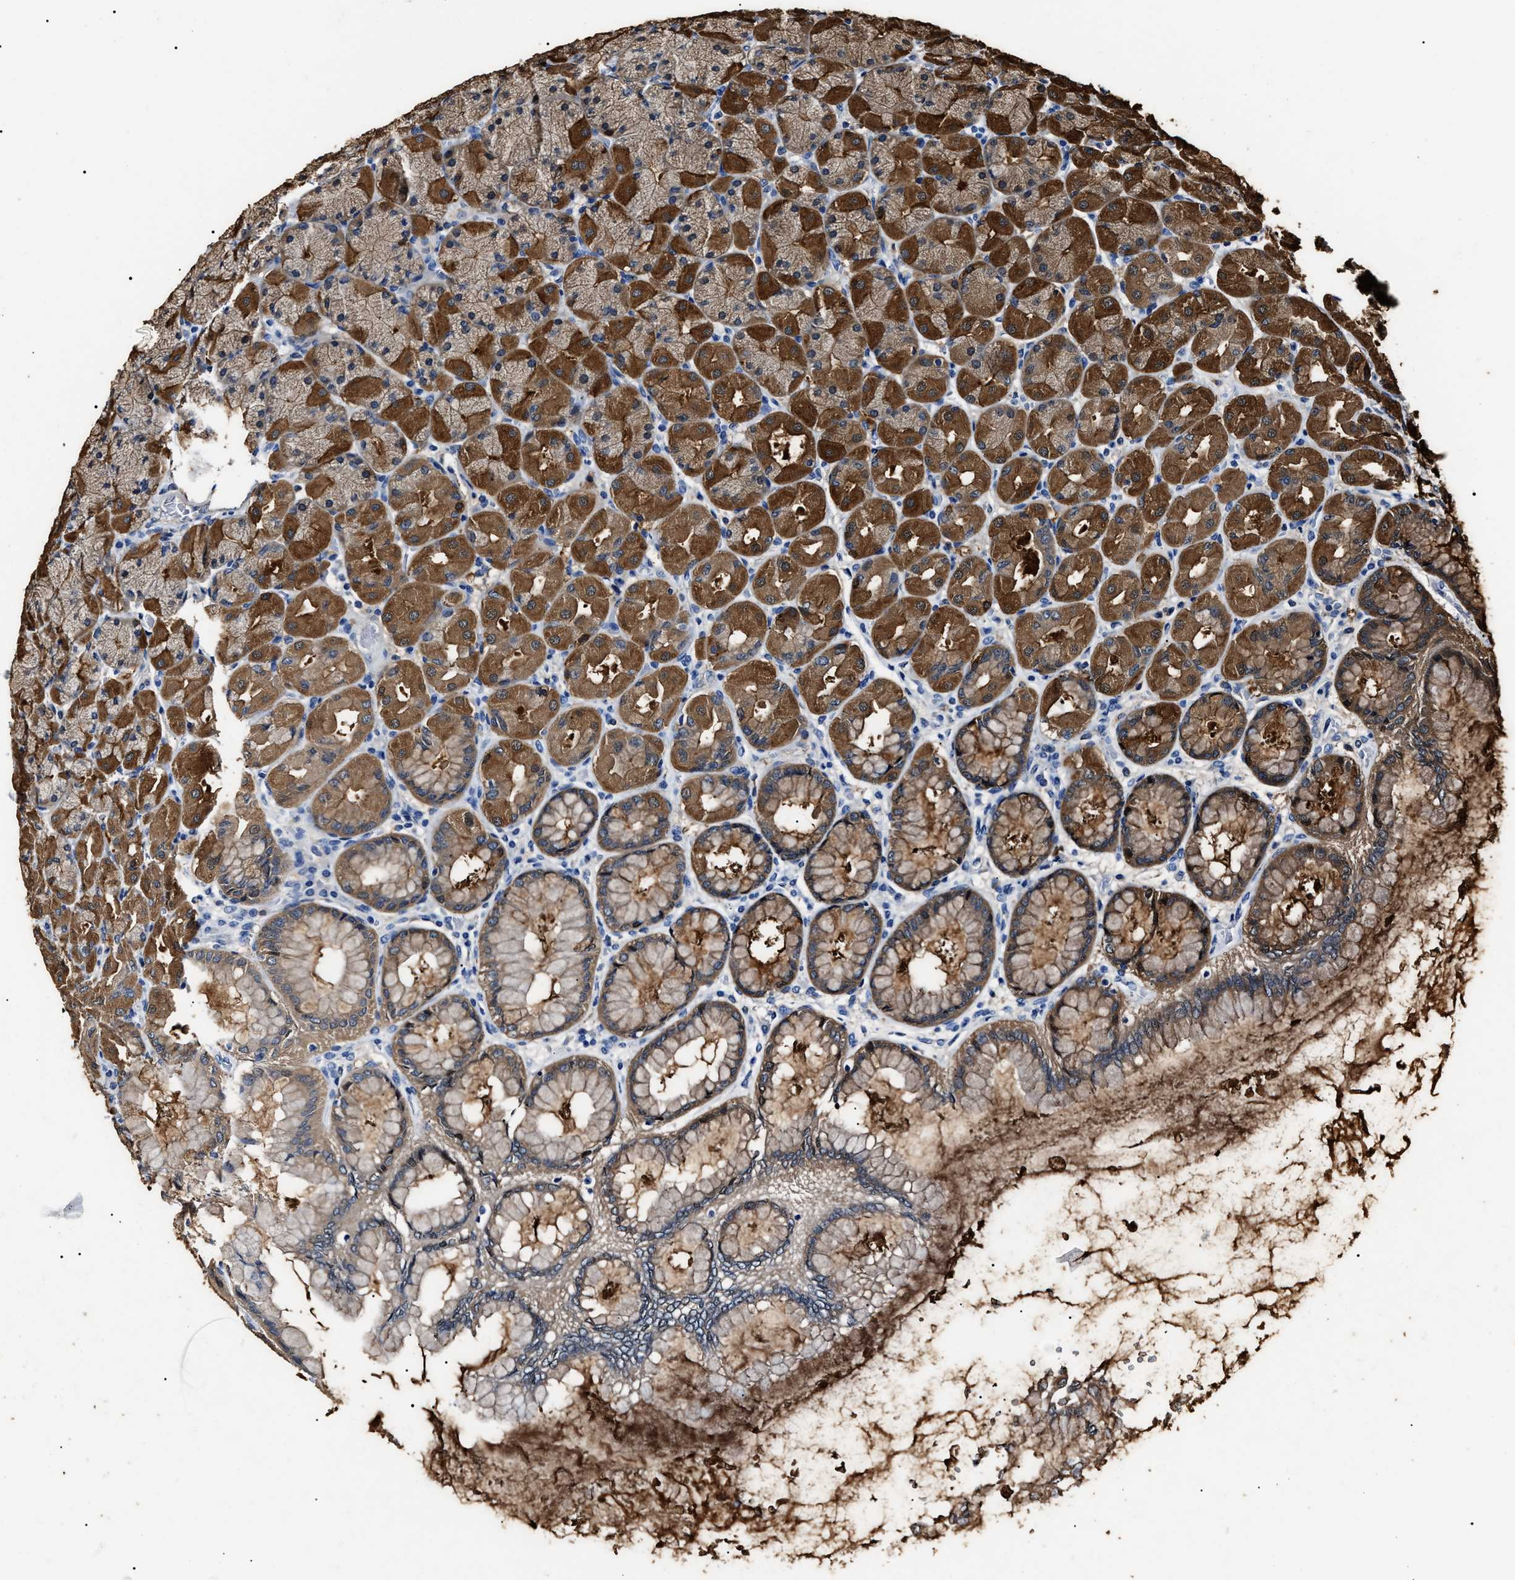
{"staining": {"intensity": "strong", "quantity": ">75%", "location": "cytoplasmic/membranous"}, "tissue": "stomach", "cell_type": "Glandular cells", "image_type": "normal", "snomed": [{"axis": "morphology", "description": "Normal tissue, NOS"}, {"axis": "topography", "description": "Stomach, upper"}], "caption": "This is an image of immunohistochemistry staining of benign stomach, which shows strong positivity in the cytoplasmic/membranous of glandular cells.", "gene": "ALDH1A1", "patient": {"sex": "female", "age": 56}}